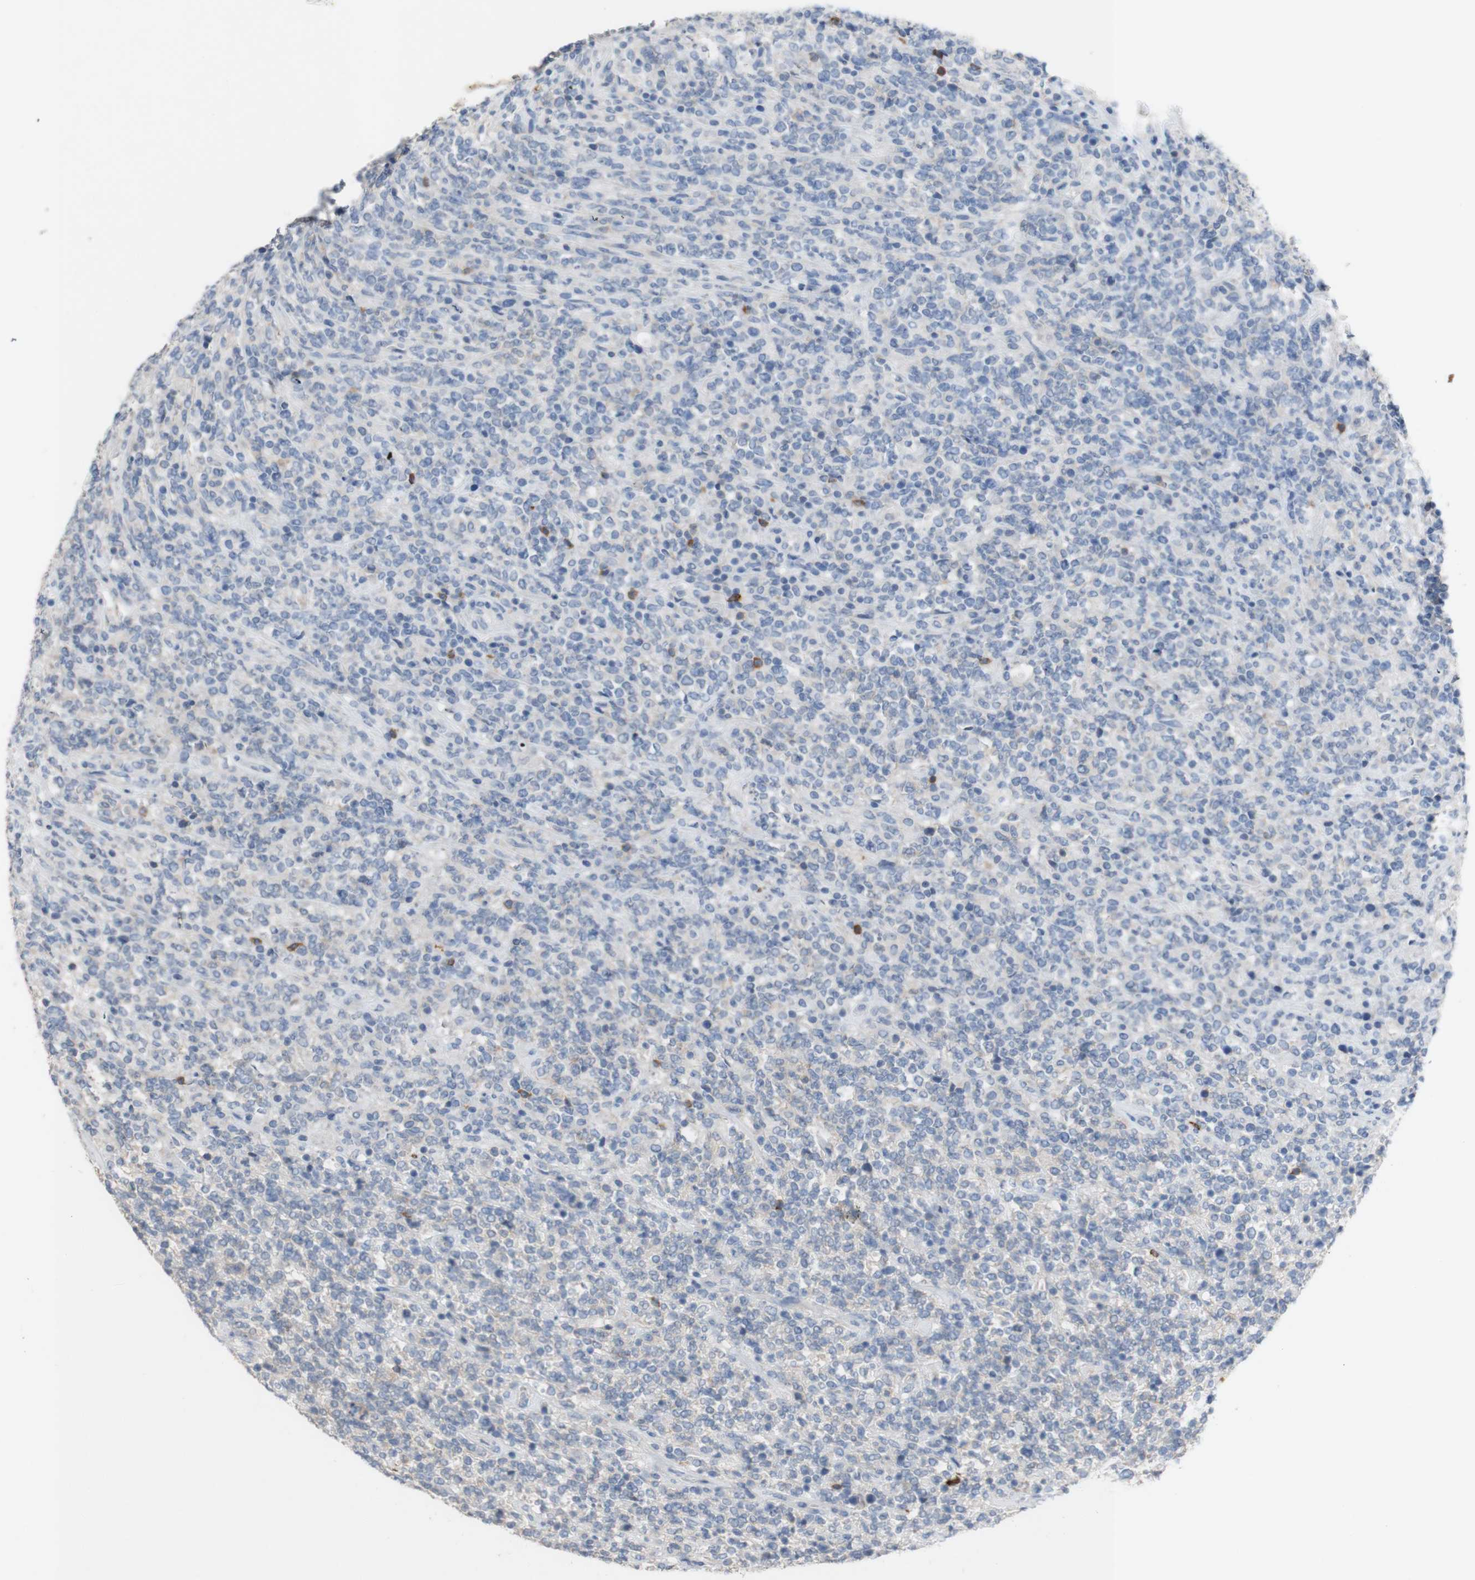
{"staining": {"intensity": "negative", "quantity": "none", "location": "none"}, "tissue": "lymphoma", "cell_type": "Tumor cells", "image_type": "cancer", "snomed": [{"axis": "morphology", "description": "Malignant lymphoma, non-Hodgkin's type, High grade"}, {"axis": "topography", "description": "Soft tissue"}], "caption": "IHC photomicrograph of lymphoma stained for a protein (brown), which exhibits no expression in tumor cells.", "gene": "PACSIN1", "patient": {"sex": "male", "age": 18}}